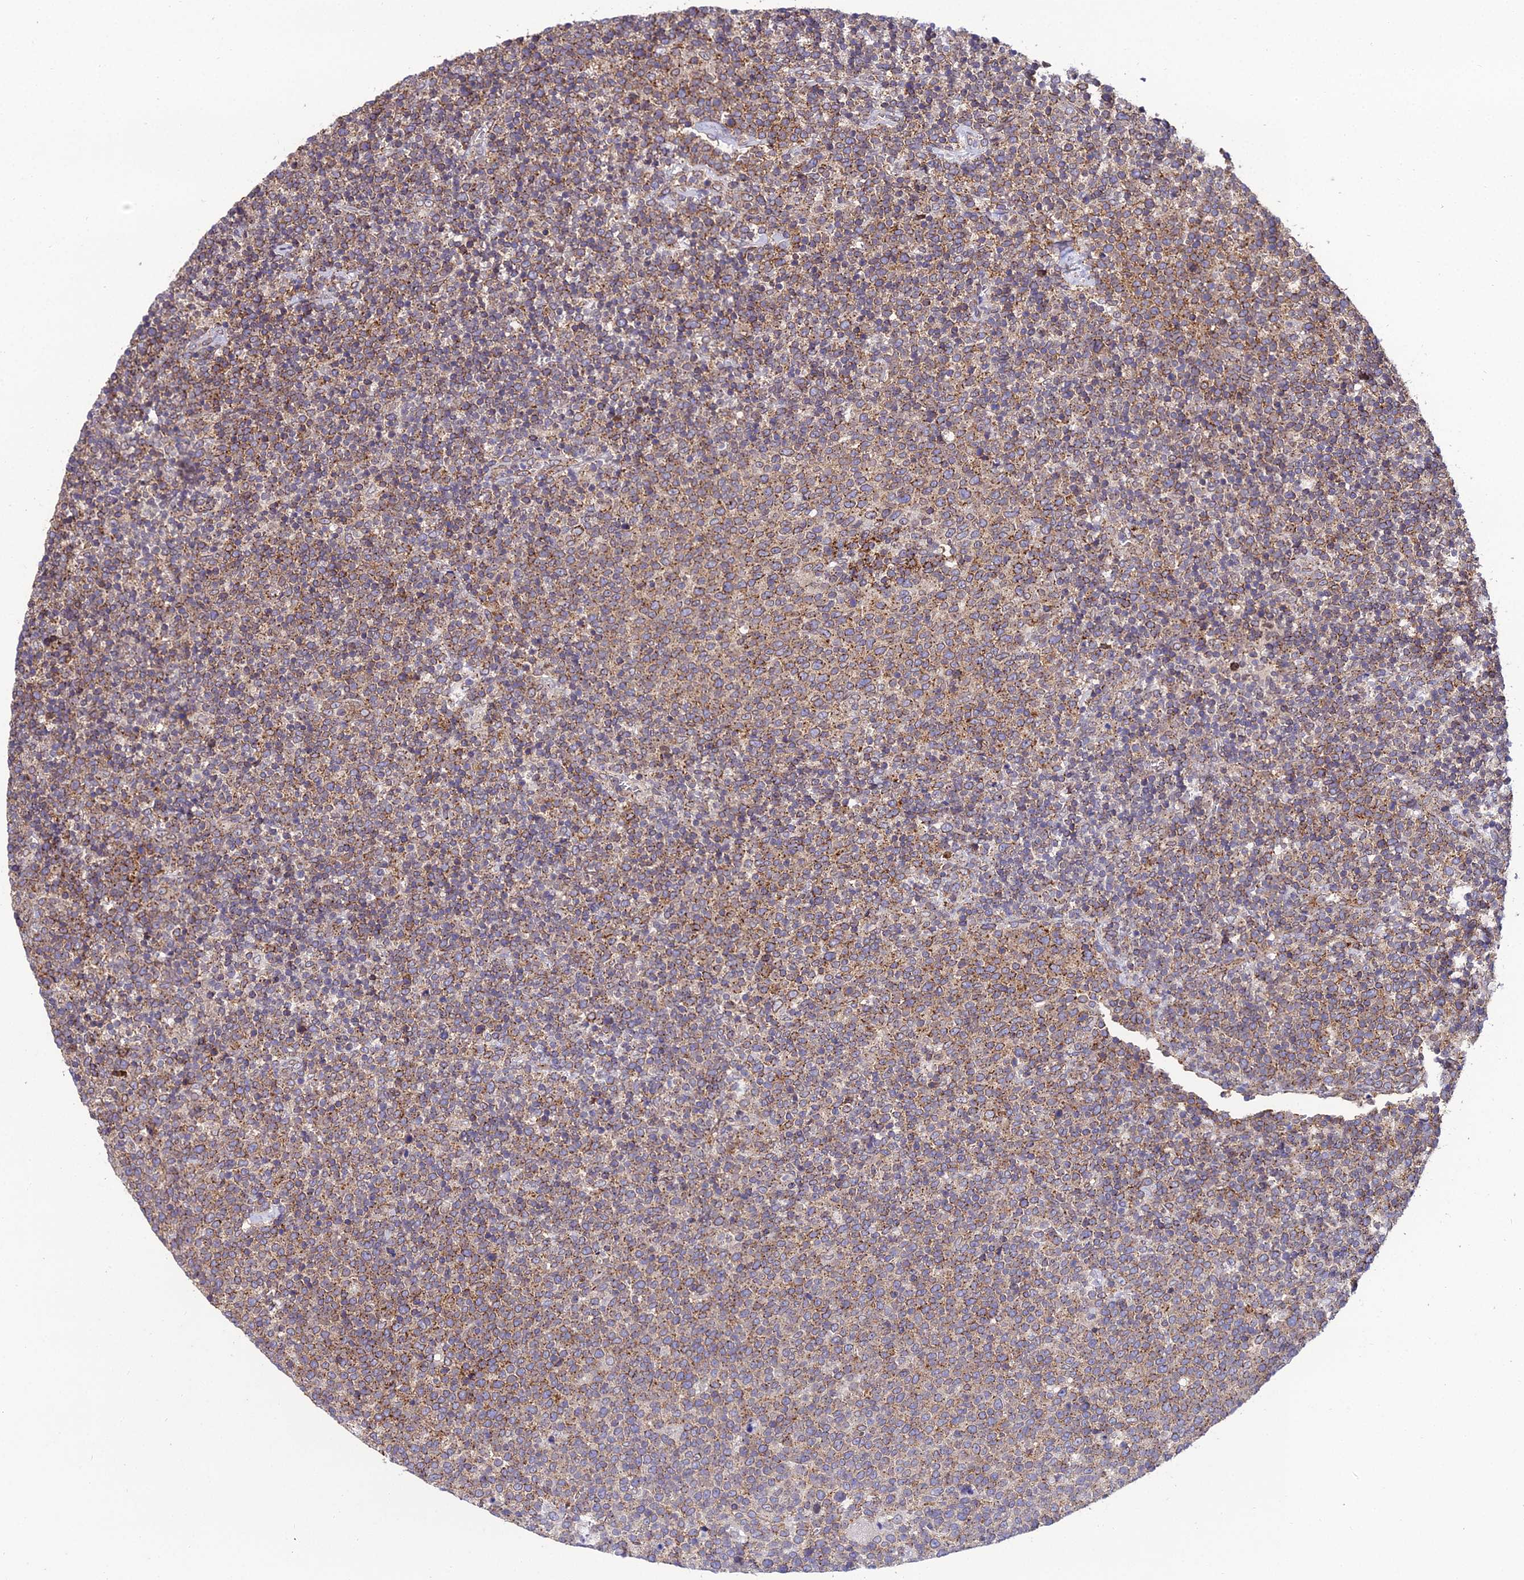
{"staining": {"intensity": "moderate", "quantity": ">75%", "location": "cytoplasmic/membranous"}, "tissue": "lymphoma", "cell_type": "Tumor cells", "image_type": "cancer", "snomed": [{"axis": "morphology", "description": "Malignant lymphoma, non-Hodgkin's type, High grade"}, {"axis": "topography", "description": "Lymph node"}], "caption": "Protein expression analysis of human lymphoma reveals moderate cytoplasmic/membranous staining in approximately >75% of tumor cells. (Brightfield microscopy of DAB IHC at high magnification).", "gene": "DDX19A", "patient": {"sex": "male", "age": 61}}